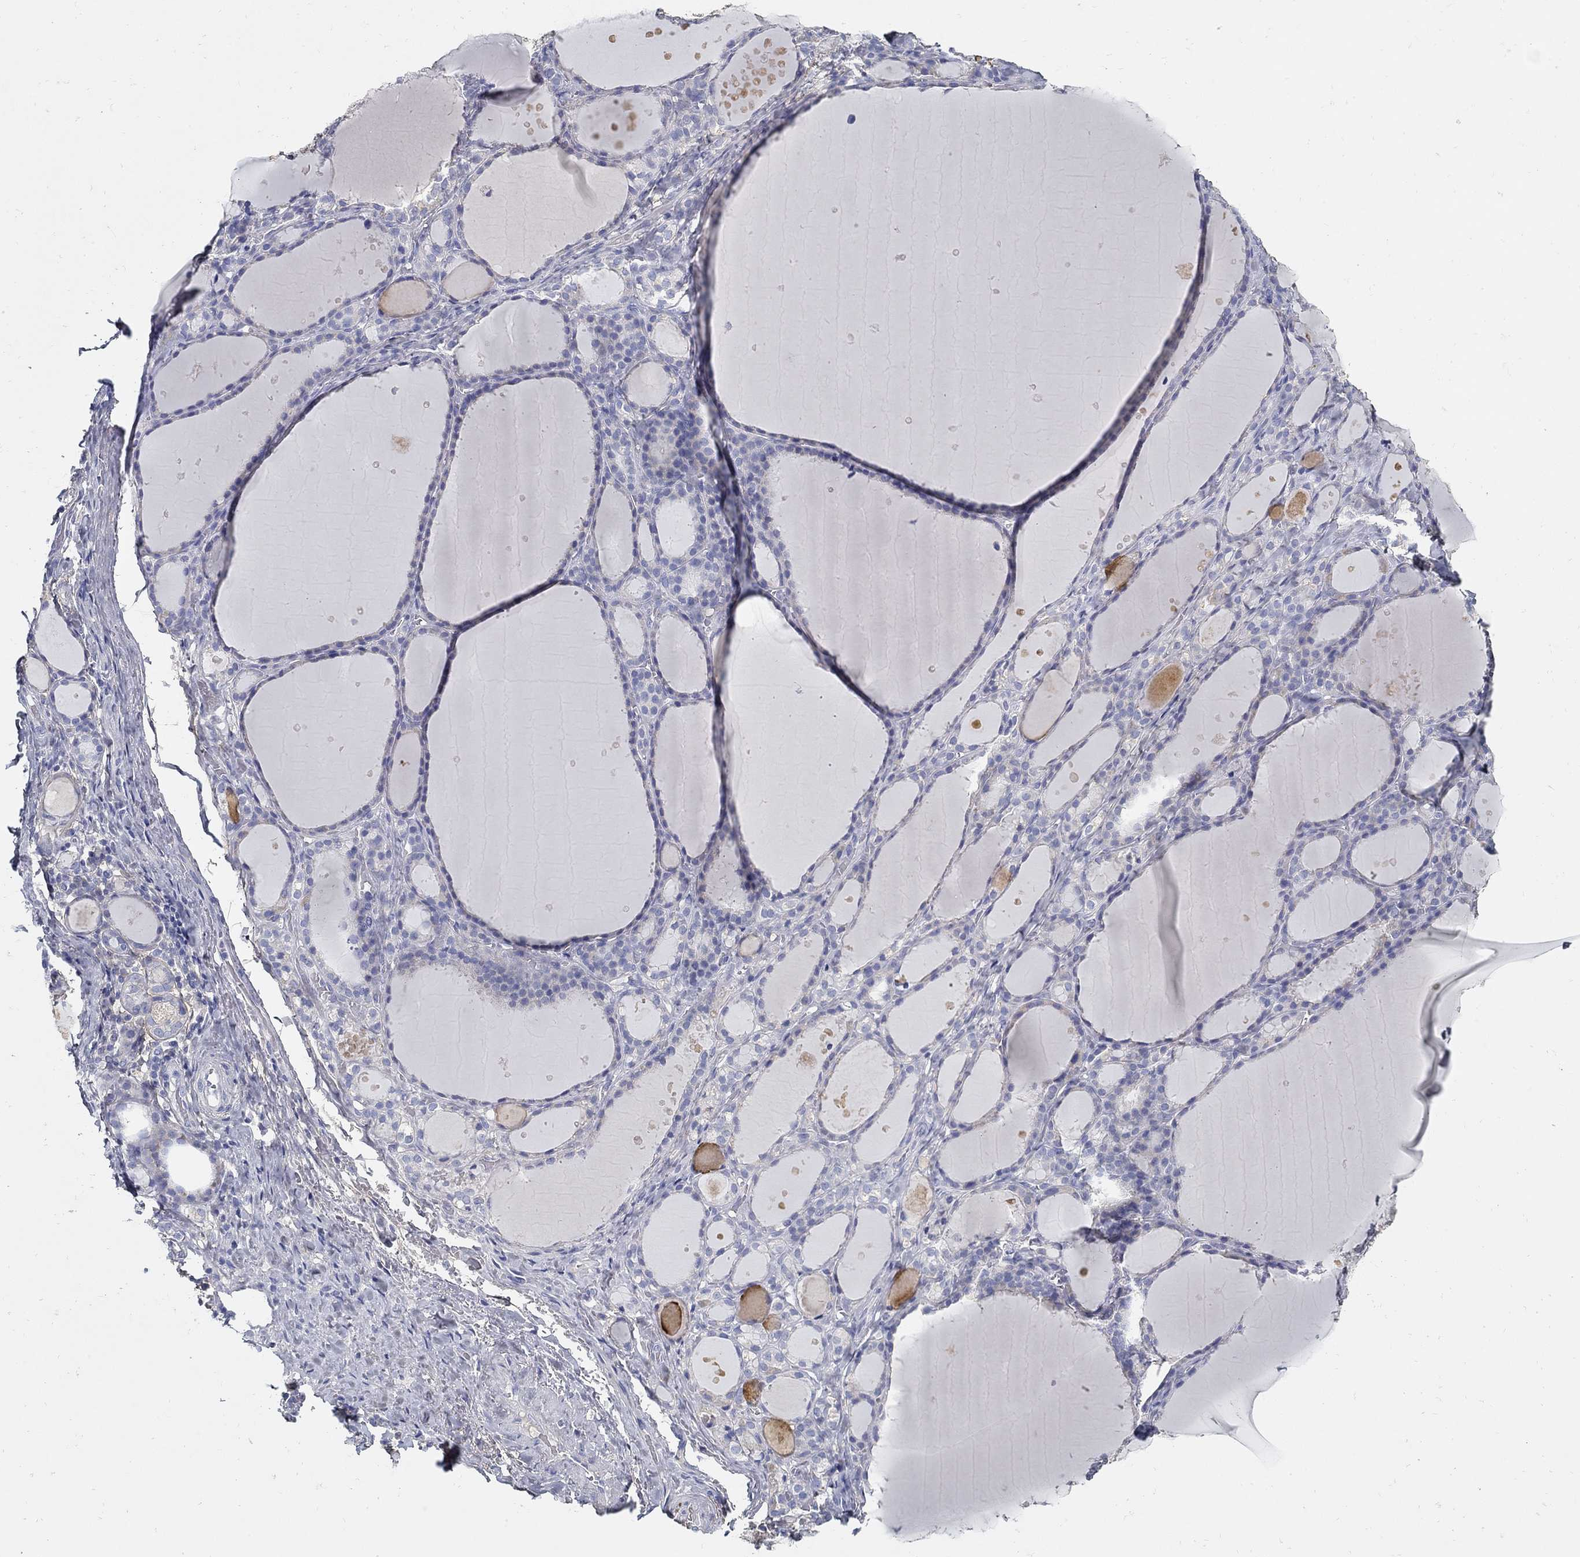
{"staining": {"intensity": "negative", "quantity": "none", "location": "none"}, "tissue": "thyroid gland", "cell_type": "Glandular cells", "image_type": "normal", "snomed": [{"axis": "morphology", "description": "Normal tissue, NOS"}, {"axis": "topography", "description": "Thyroid gland"}], "caption": "A histopathology image of thyroid gland stained for a protein exhibits no brown staining in glandular cells. (Immunohistochemistry (ihc), brightfield microscopy, high magnification).", "gene": "TGFBI", "patient": {"sex": "male", "age": 68}}